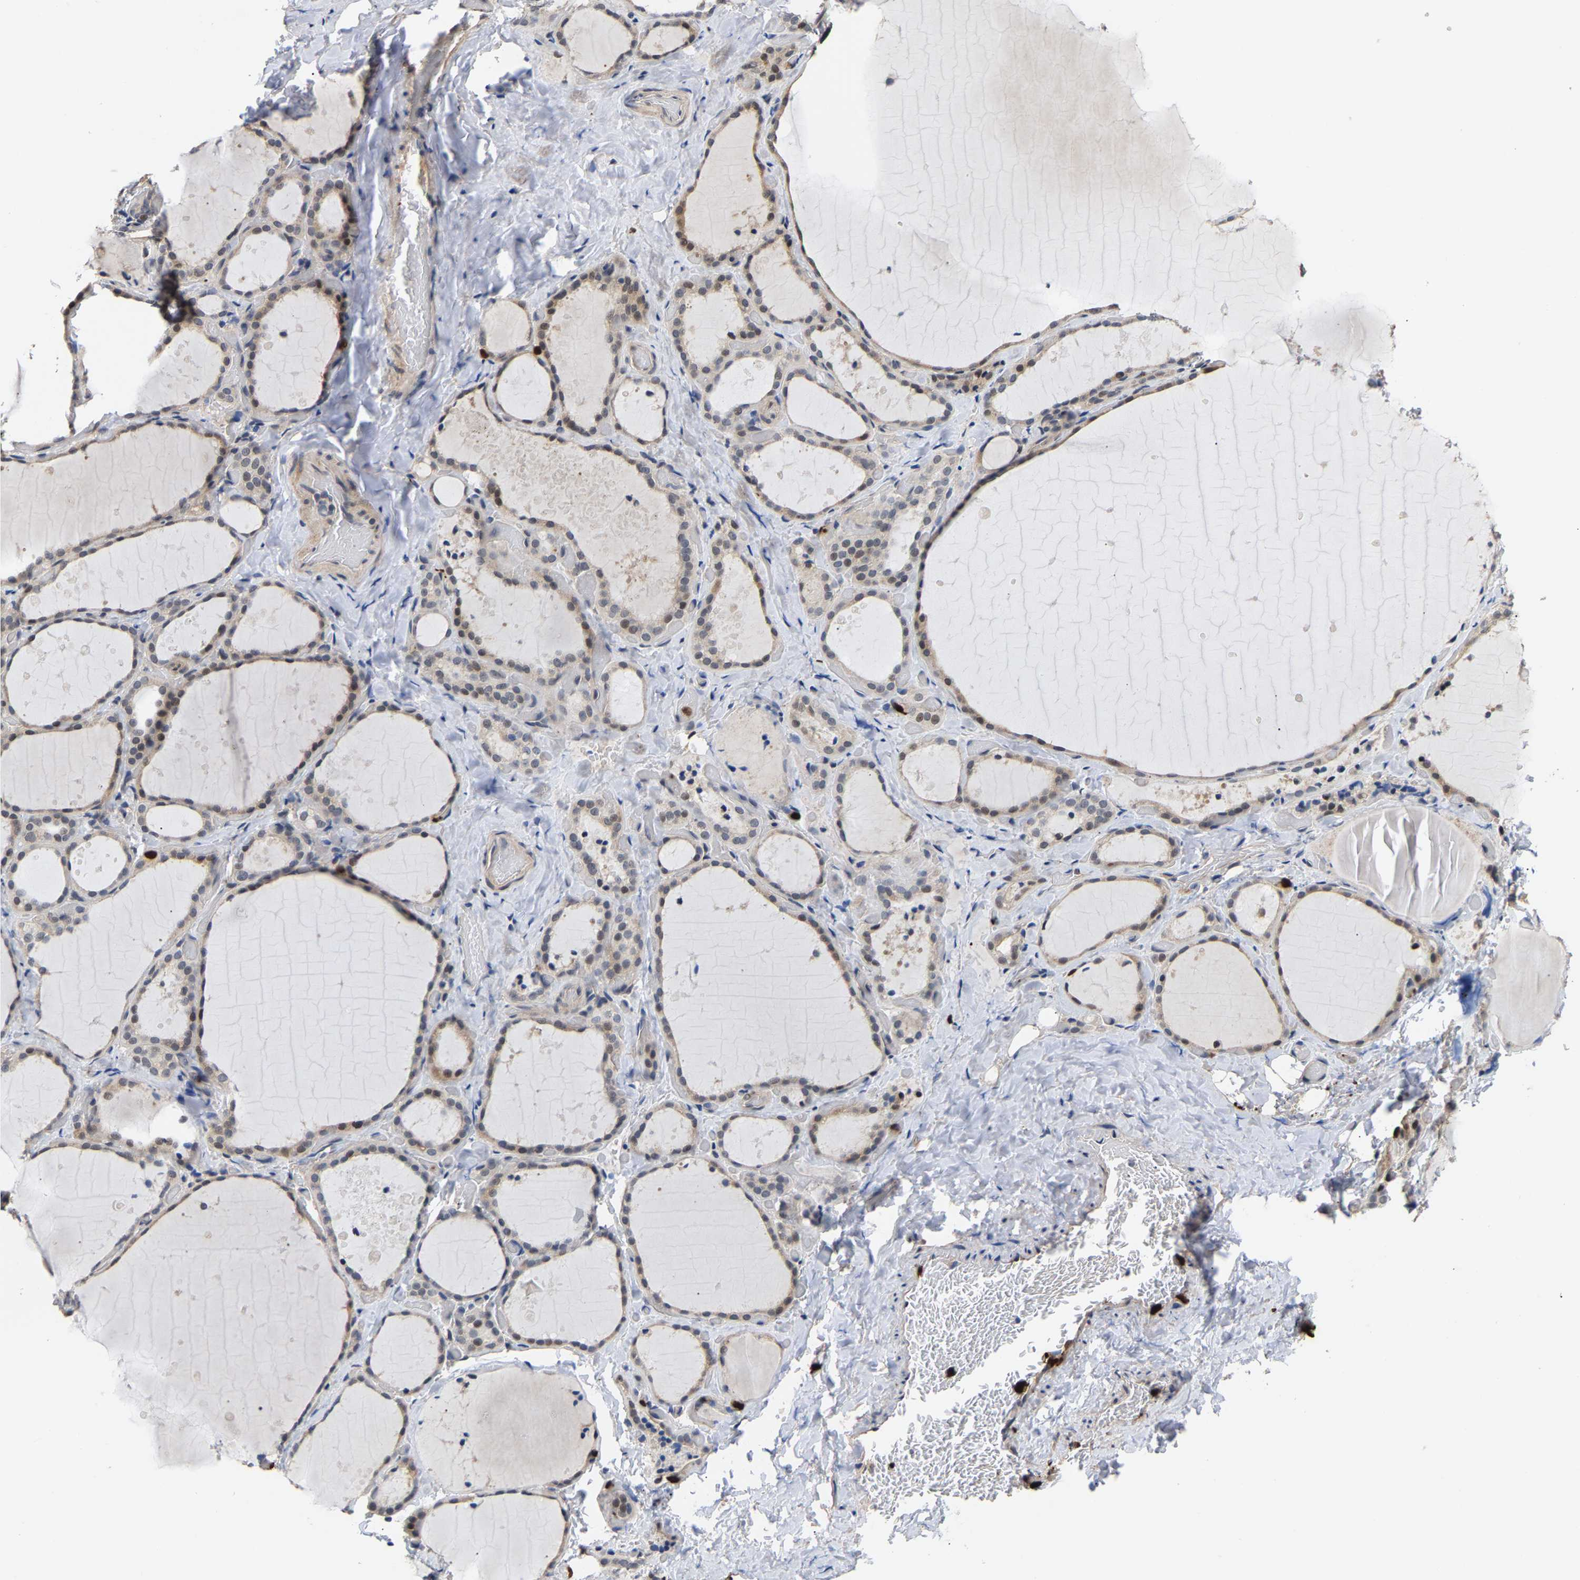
{"staining": {"intensity": "weak", "quantity": ">75%", "location": "cytoplasmic/membranous"}, "tissue": "thyroid gland", "cell_type": "Glandular cells", "image_type": "normal", "snomed": [{"axis": "morphology", "description": "Normal tissue, NOS"}, {"axis": "topography", "description": "Thyroid gland"}], "caption": "Protein analysis of normal thyroid gland reveals weak cytoplasmic/membranous positivity in about >75% of glandular cells. The protein is stained brown, and the nuclei are stained in blue (DAB (3,3'-diaminobenzidine) IHC with brightfield microscopy, high magnification).", "gene": "TDRD7", "patient": {"sex": "female", "age": 44}}